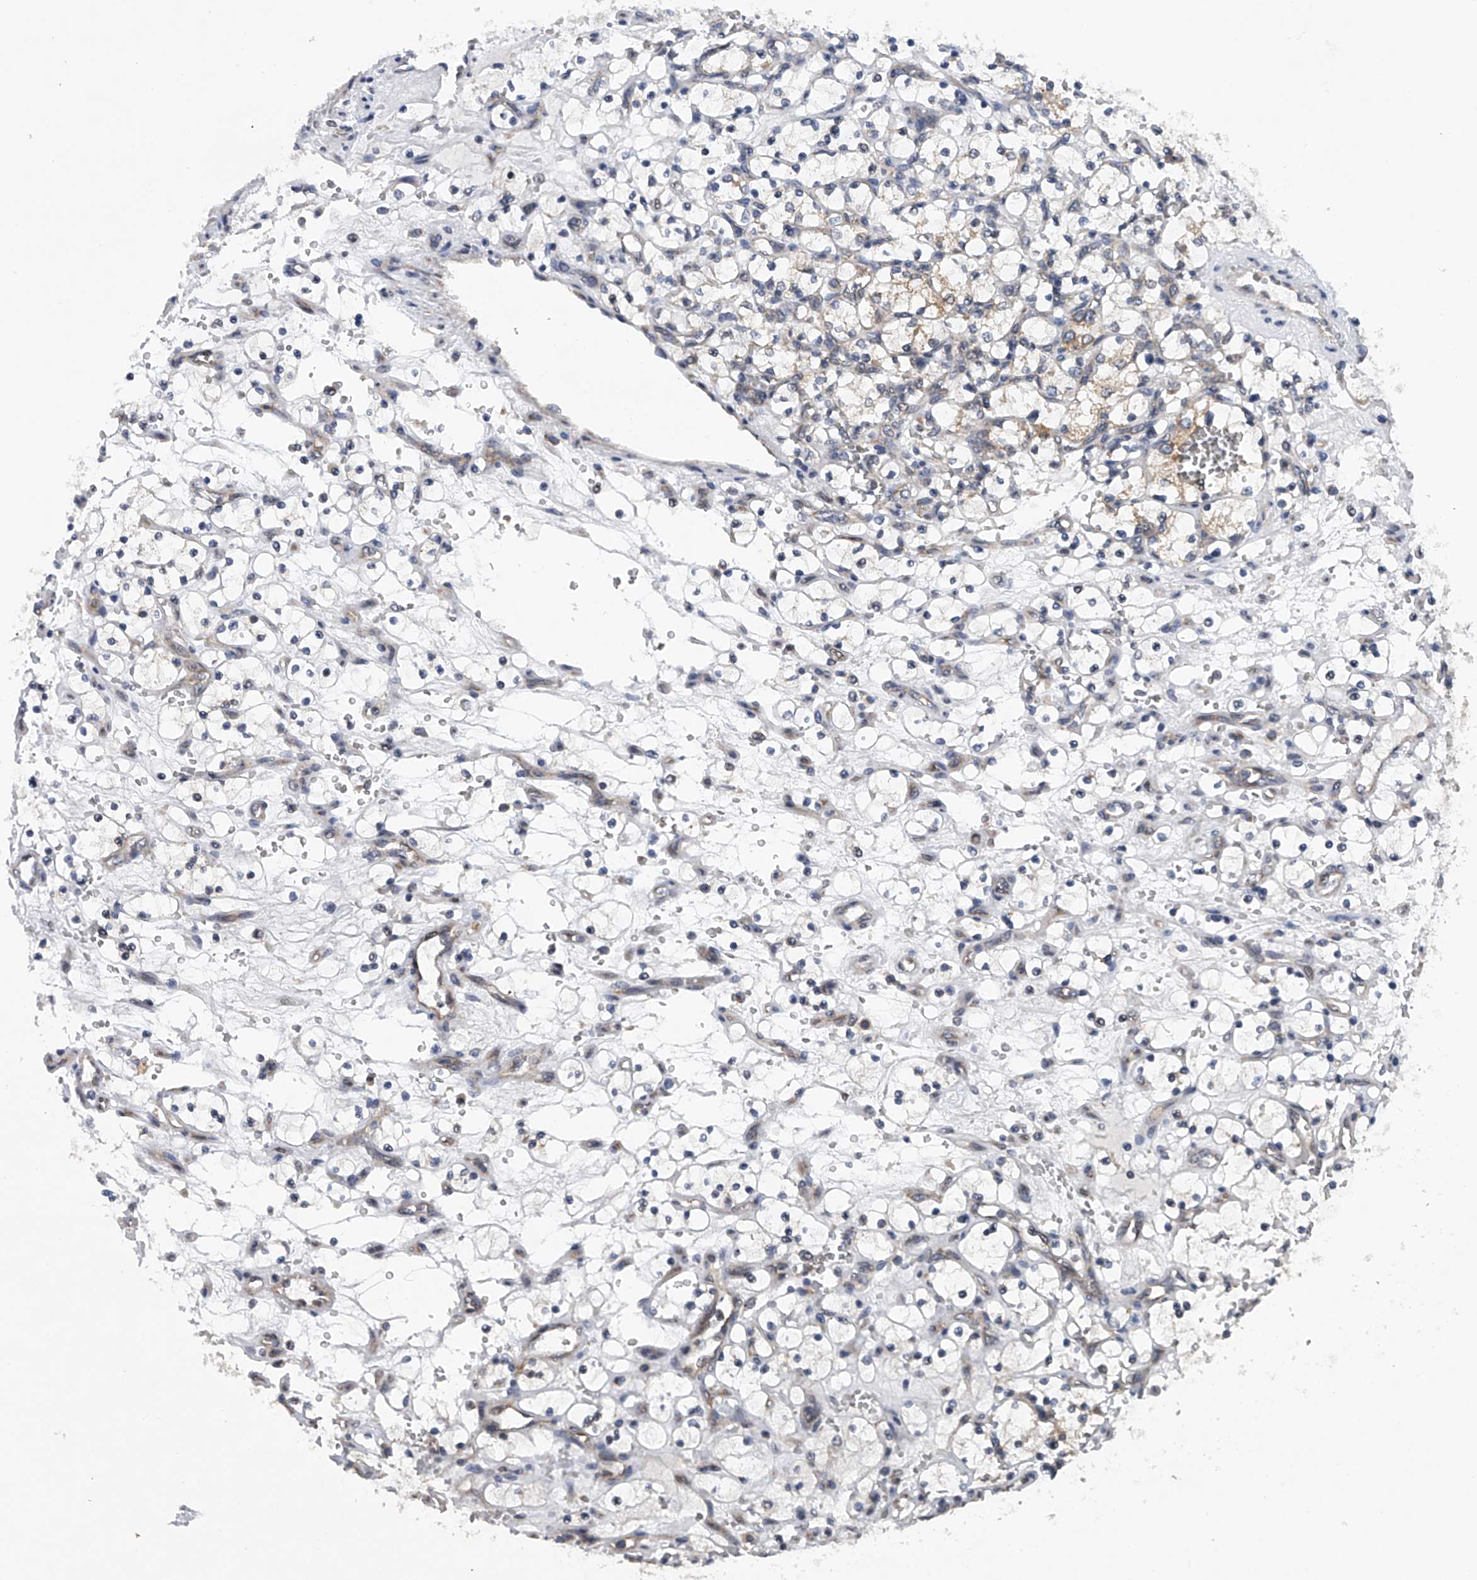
{"staining": {"intensity": "negative", "quantity": "none", "location": "none"}, "tissue": "renal cancer", "cell_type": "Tumor cells", "image_type": "cancer", "snomed": [{"axis": "morphology", "description": "Adenocarcinoma, NOS"}, {"axis": "topography", "description": "Kidney"}], "caption": "Renal adenocarcinoma stained for a protein using immunohistochemistry demonstrates no positivity tumor cells.", "gene": "RNF5", "patient": {"sex": "female", "age": 69}}